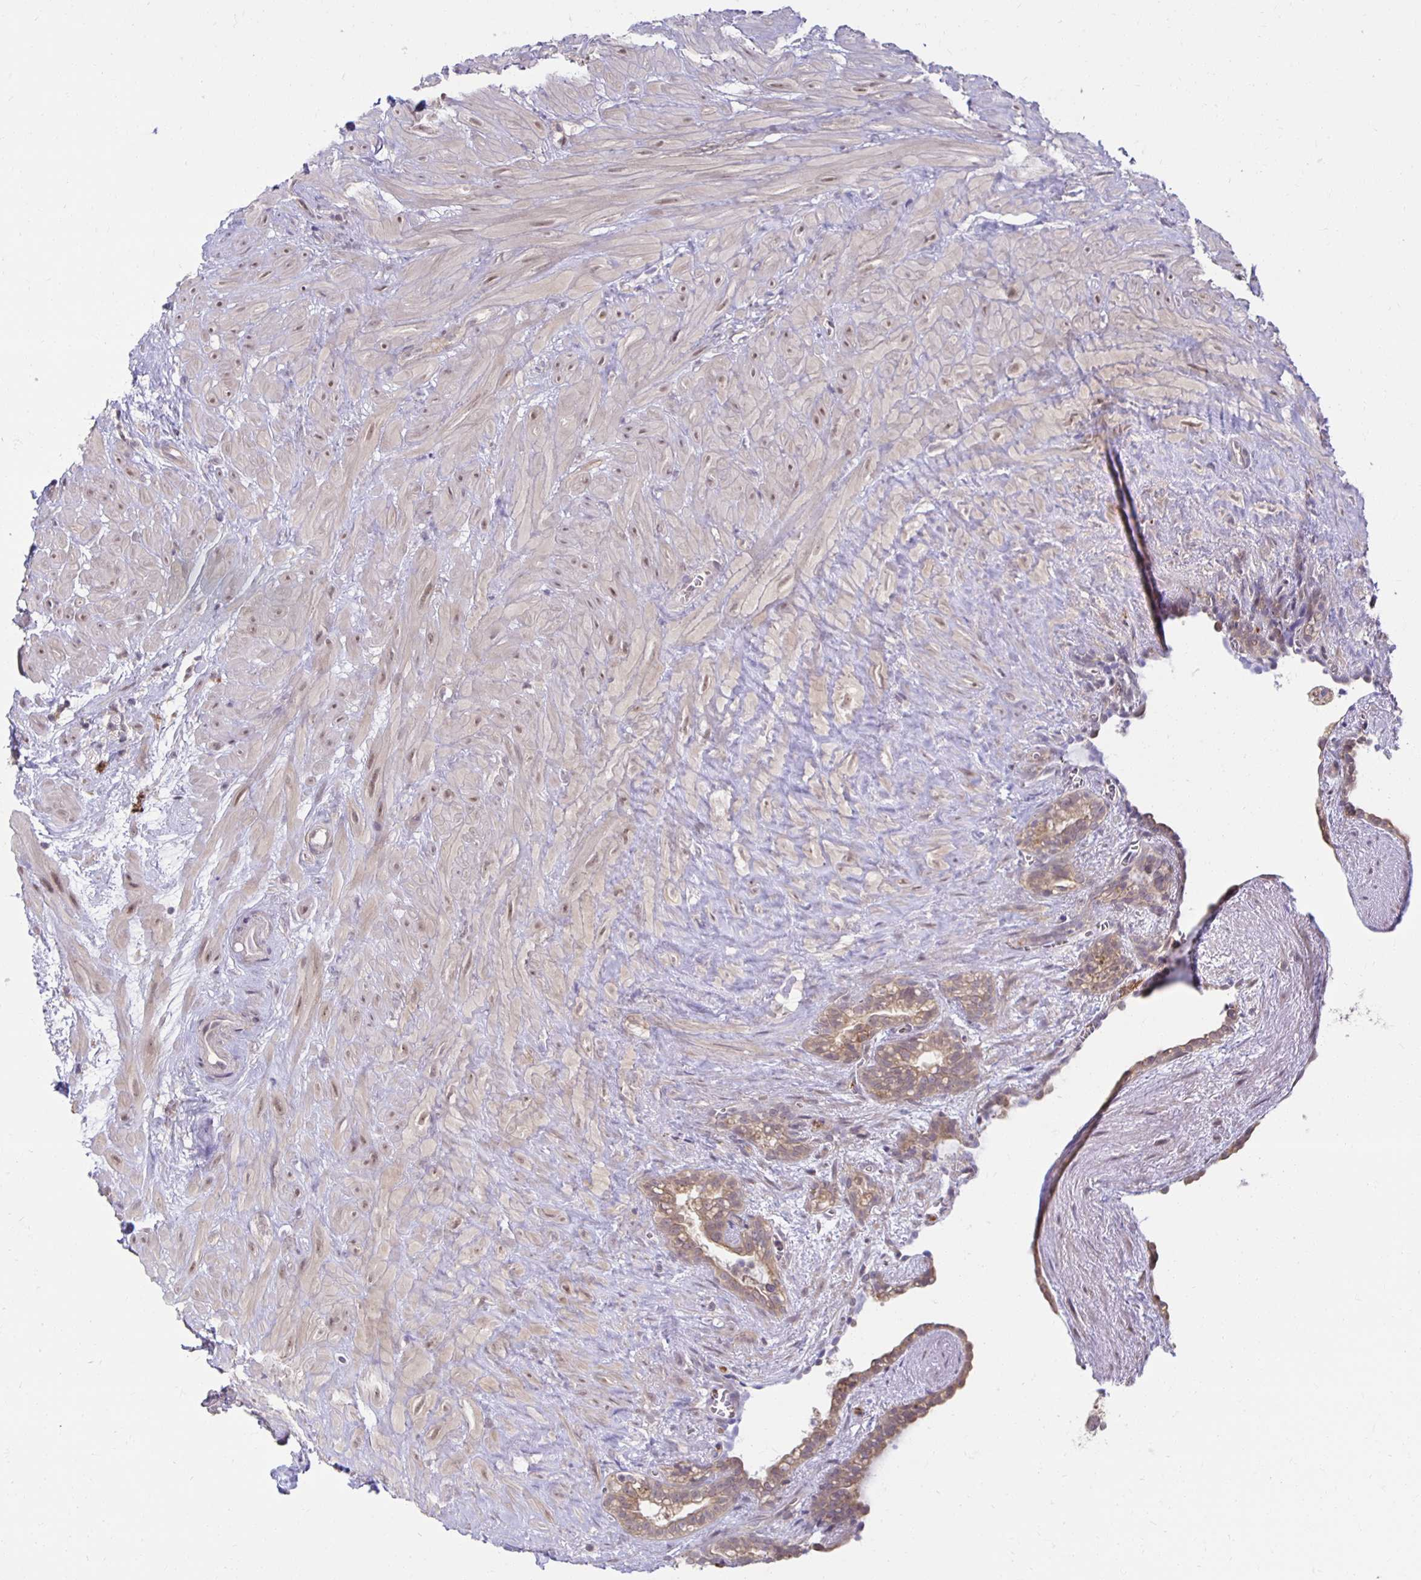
{"staining": {"intensity": "weak", "quantity": ">75%", "location": "cytoplasmic/membranous"}, "tissue": "seminal vesicle", "cell_type": "Glandular cells", "image_type": "normal", "snomed": [{"axis": "morphology", "description": "Normal tissue, NOS"}, {"axis": "topography", "description": "Seminal veicle"}], "caption": "A photomicrograph of seminal vesicle stained for a protein demonstrates weak cytoplasmic/membranous brown staining in glandular cells.", "gene": "MIEN1", "patient": {"sex": "male", "age": 76}}